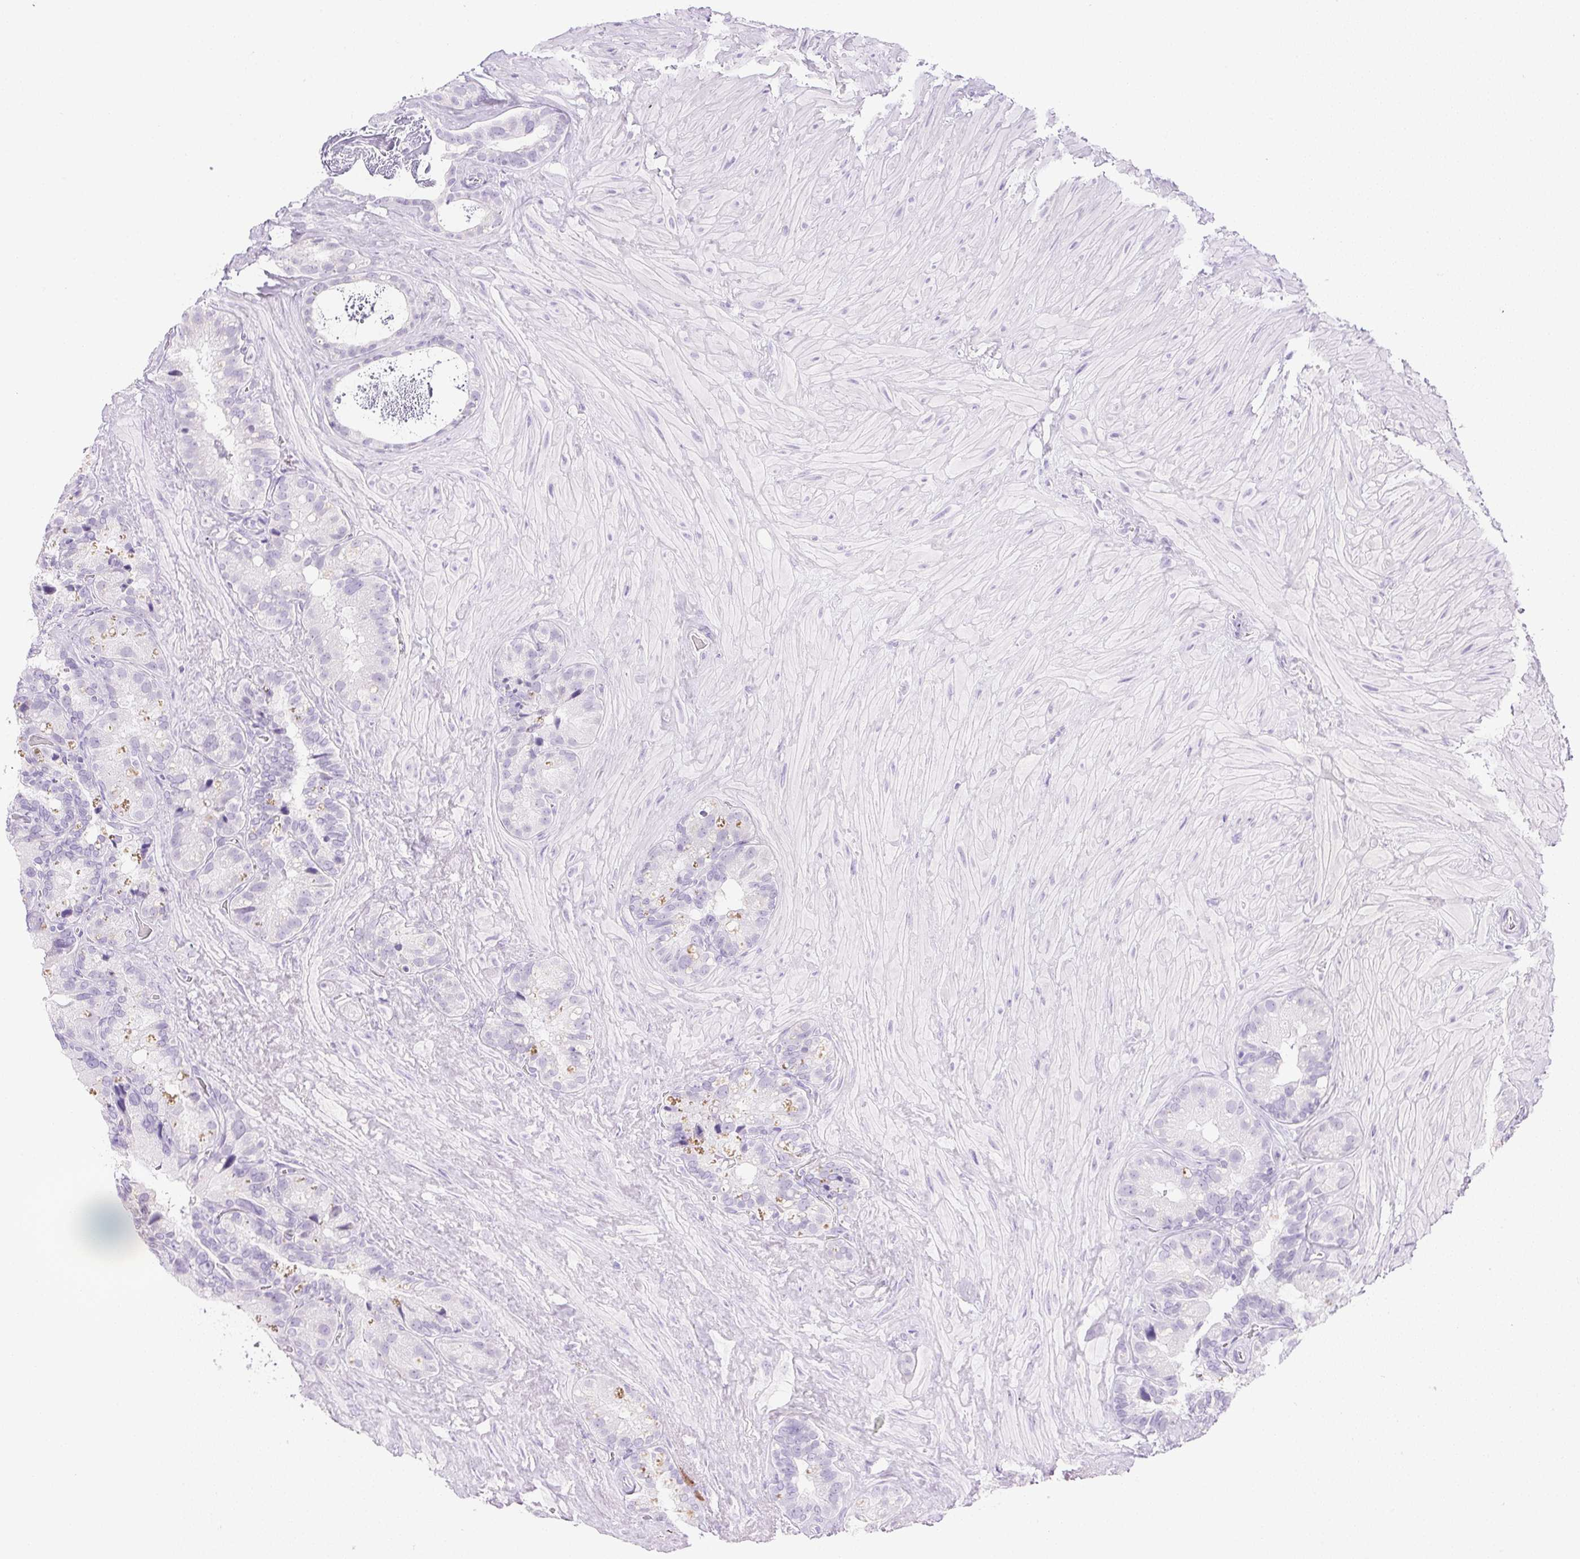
{"staining": {"intensity": "negative", "quantity": "none", "location": "none"}, "tissue": "seminal vesicle", "cell_type": "Glandular cells", "image_type": "normal", "snomed": [{"axis": "morphology", "description": "Normal tissue, NOS"}, {"axis": "topography", "description": "Seminal veicle"}], "caption": "A micrograph of human seminal vesicle is negative for staining in glandular cells. Brightfield microscopy of immunohistochemistry stained with DAB (brown) and hematoxylin (blue), captured at high magnification.", "gene": "CPB1", "patient": {"sex": "male", "age": 60}}